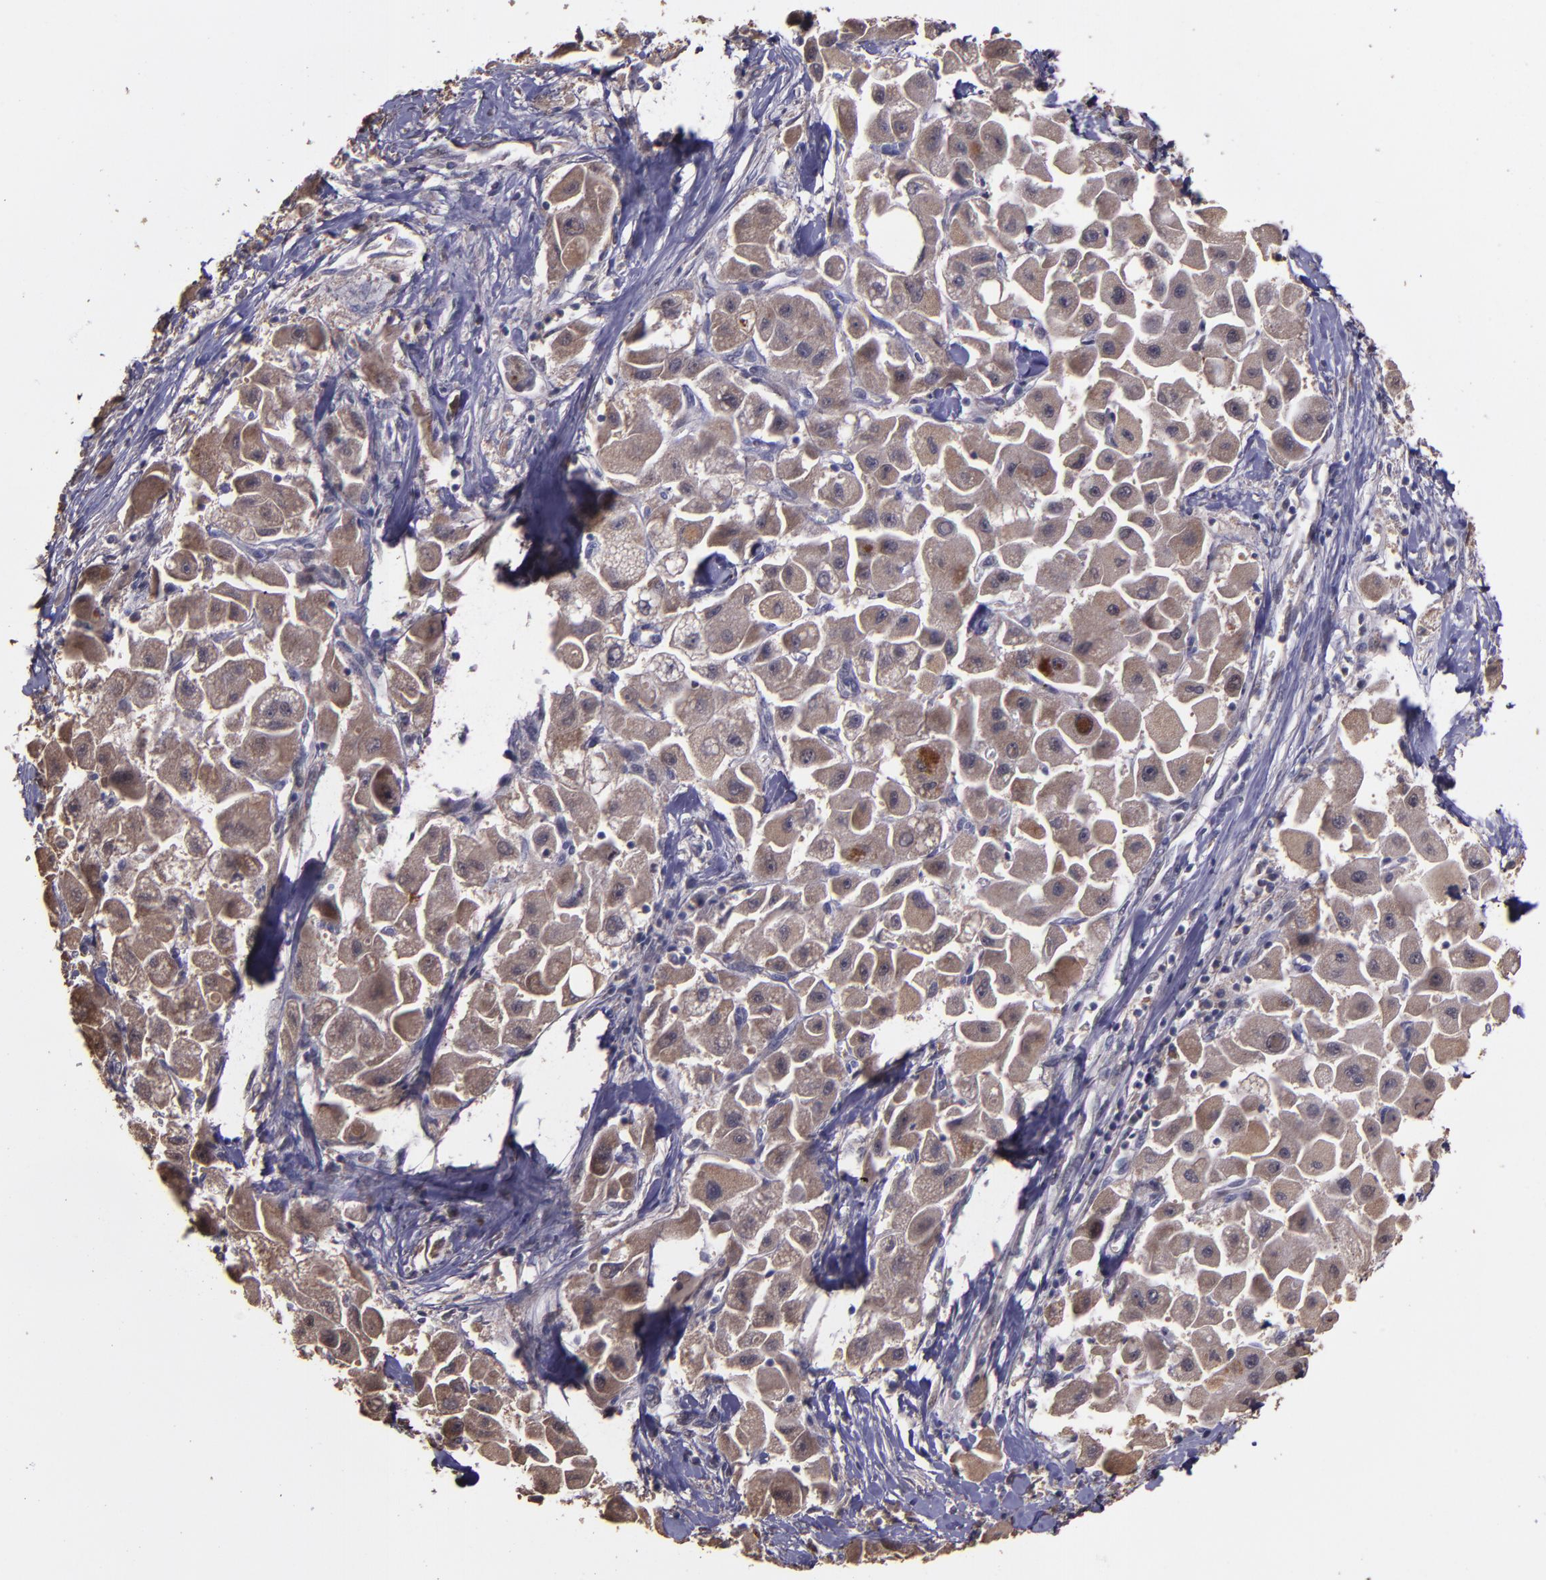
{"staining": {"intensity": "moderate", "quantity": ">75%", "location": "cytoplasmic/membranous"}, "tissue": "liver cancer", "cell_type": "Tumor cells", "image_type": "cancer", "snomed": [{"axis": "morphology", "description": "Carcinoma, Hepatocellular, NOS"}, {"axis": "topography", "description": "Liver"}], "caption": "Immunohistochemistry of hepatocellular carcinoma (liver) displays medium levels of moderate cytoplasmic/membranous staining in about >75% of tumor cells. Nuclei are stained in blue.", "gene": "SERPINF2", "patient": {"sex": "male", "age": 24}}